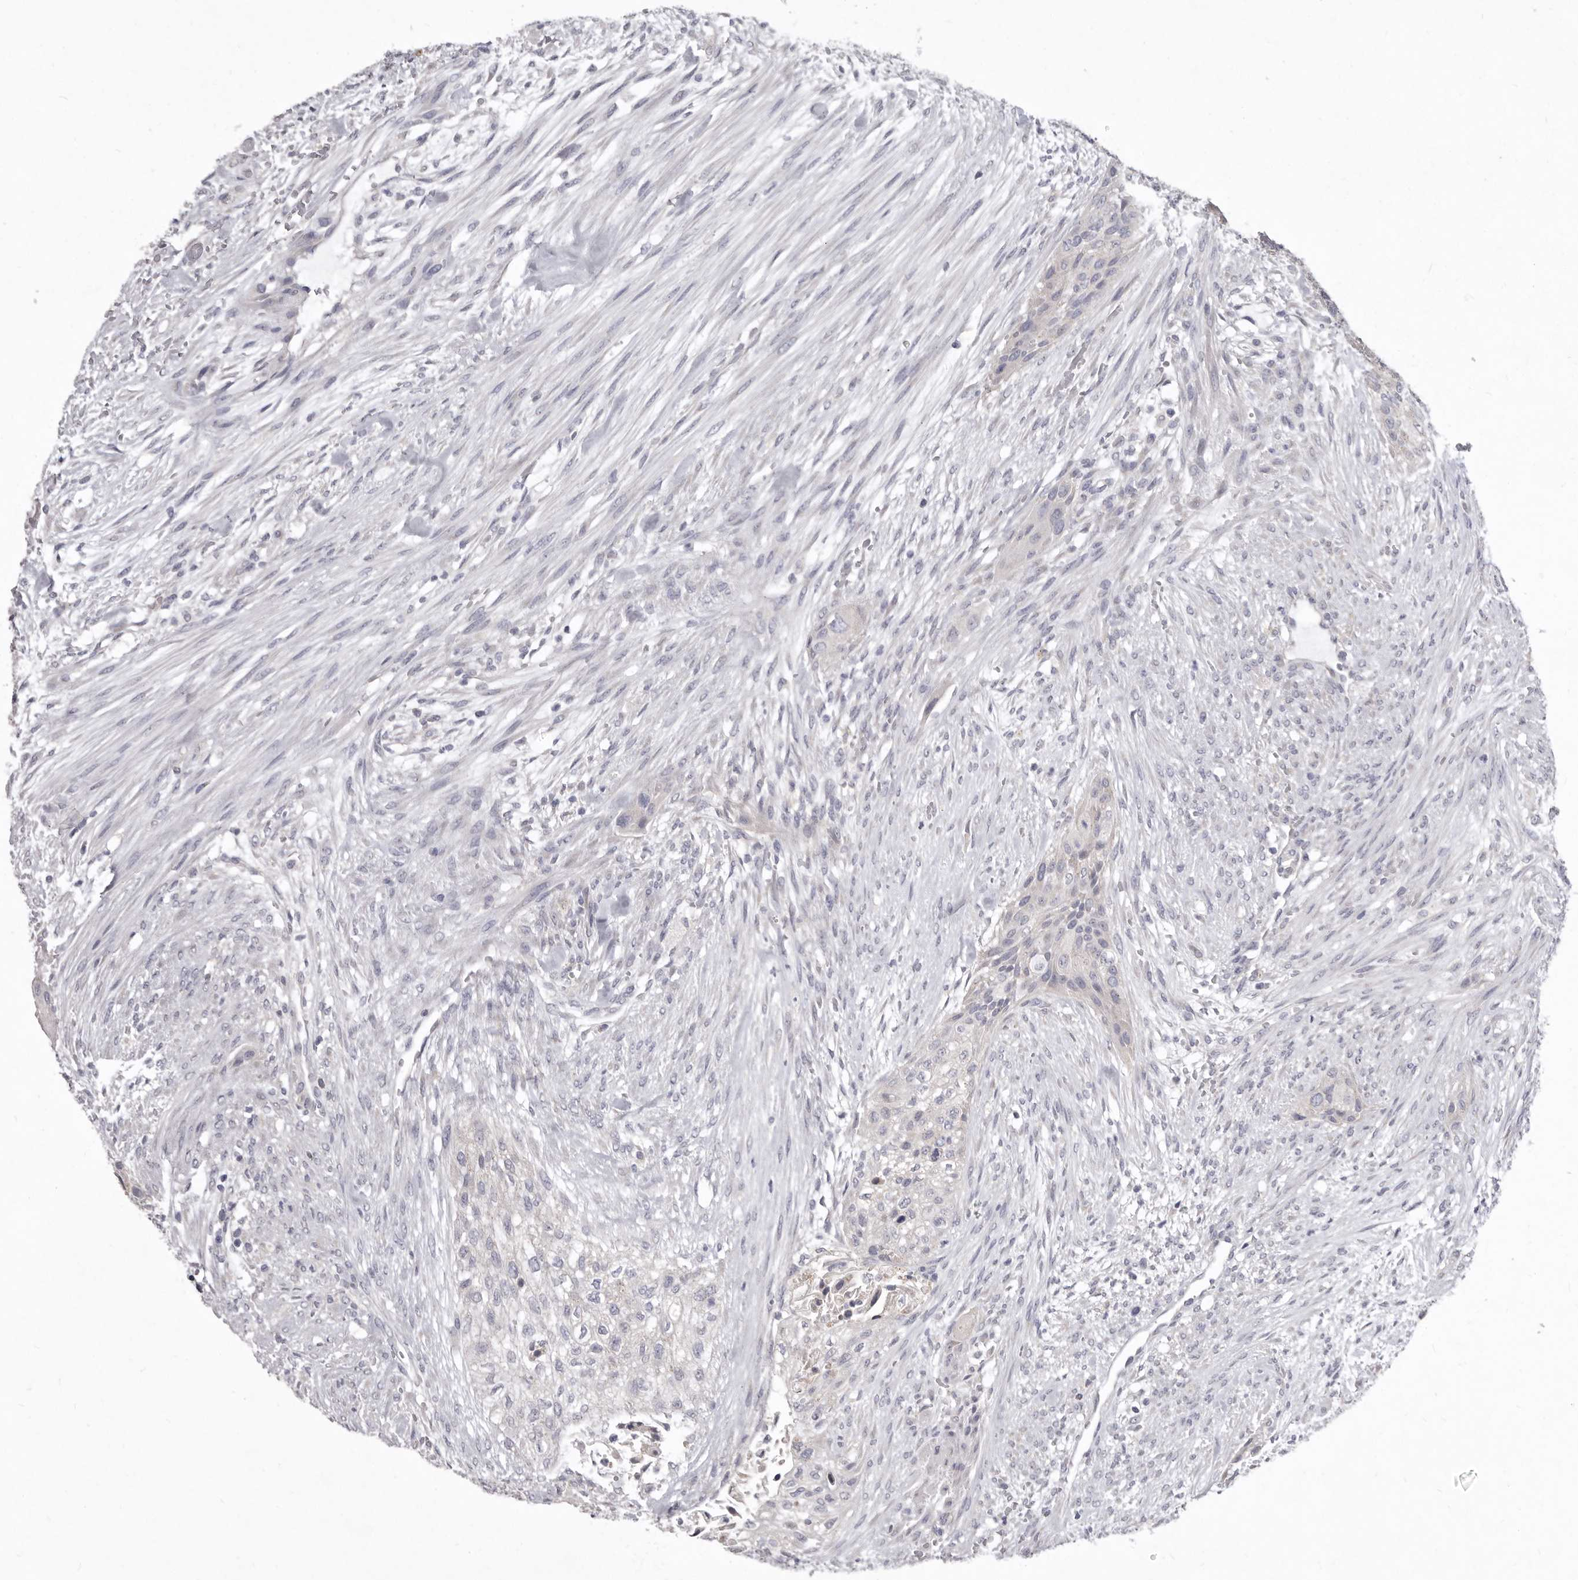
{"staining": {"intensity": "negative", "quantity": "none", "location": "none"}, "tissue": "urothelial cancer", "cell_type": "Tumor cells", "image_type": "cancer", "snomed": [{"axis": "morphology", "description": "Urothelial carcinoma, High grade"}, {"axis": "topography", "description": "Urinary bladder"}], "caption": "This is an immunohistochemistry micrograph of human urothelial carcinoma (high-grade). There is no positivity in tumor cells.", "gene": "P2RX6", "patient": {"sex": "male", "age": 35}}